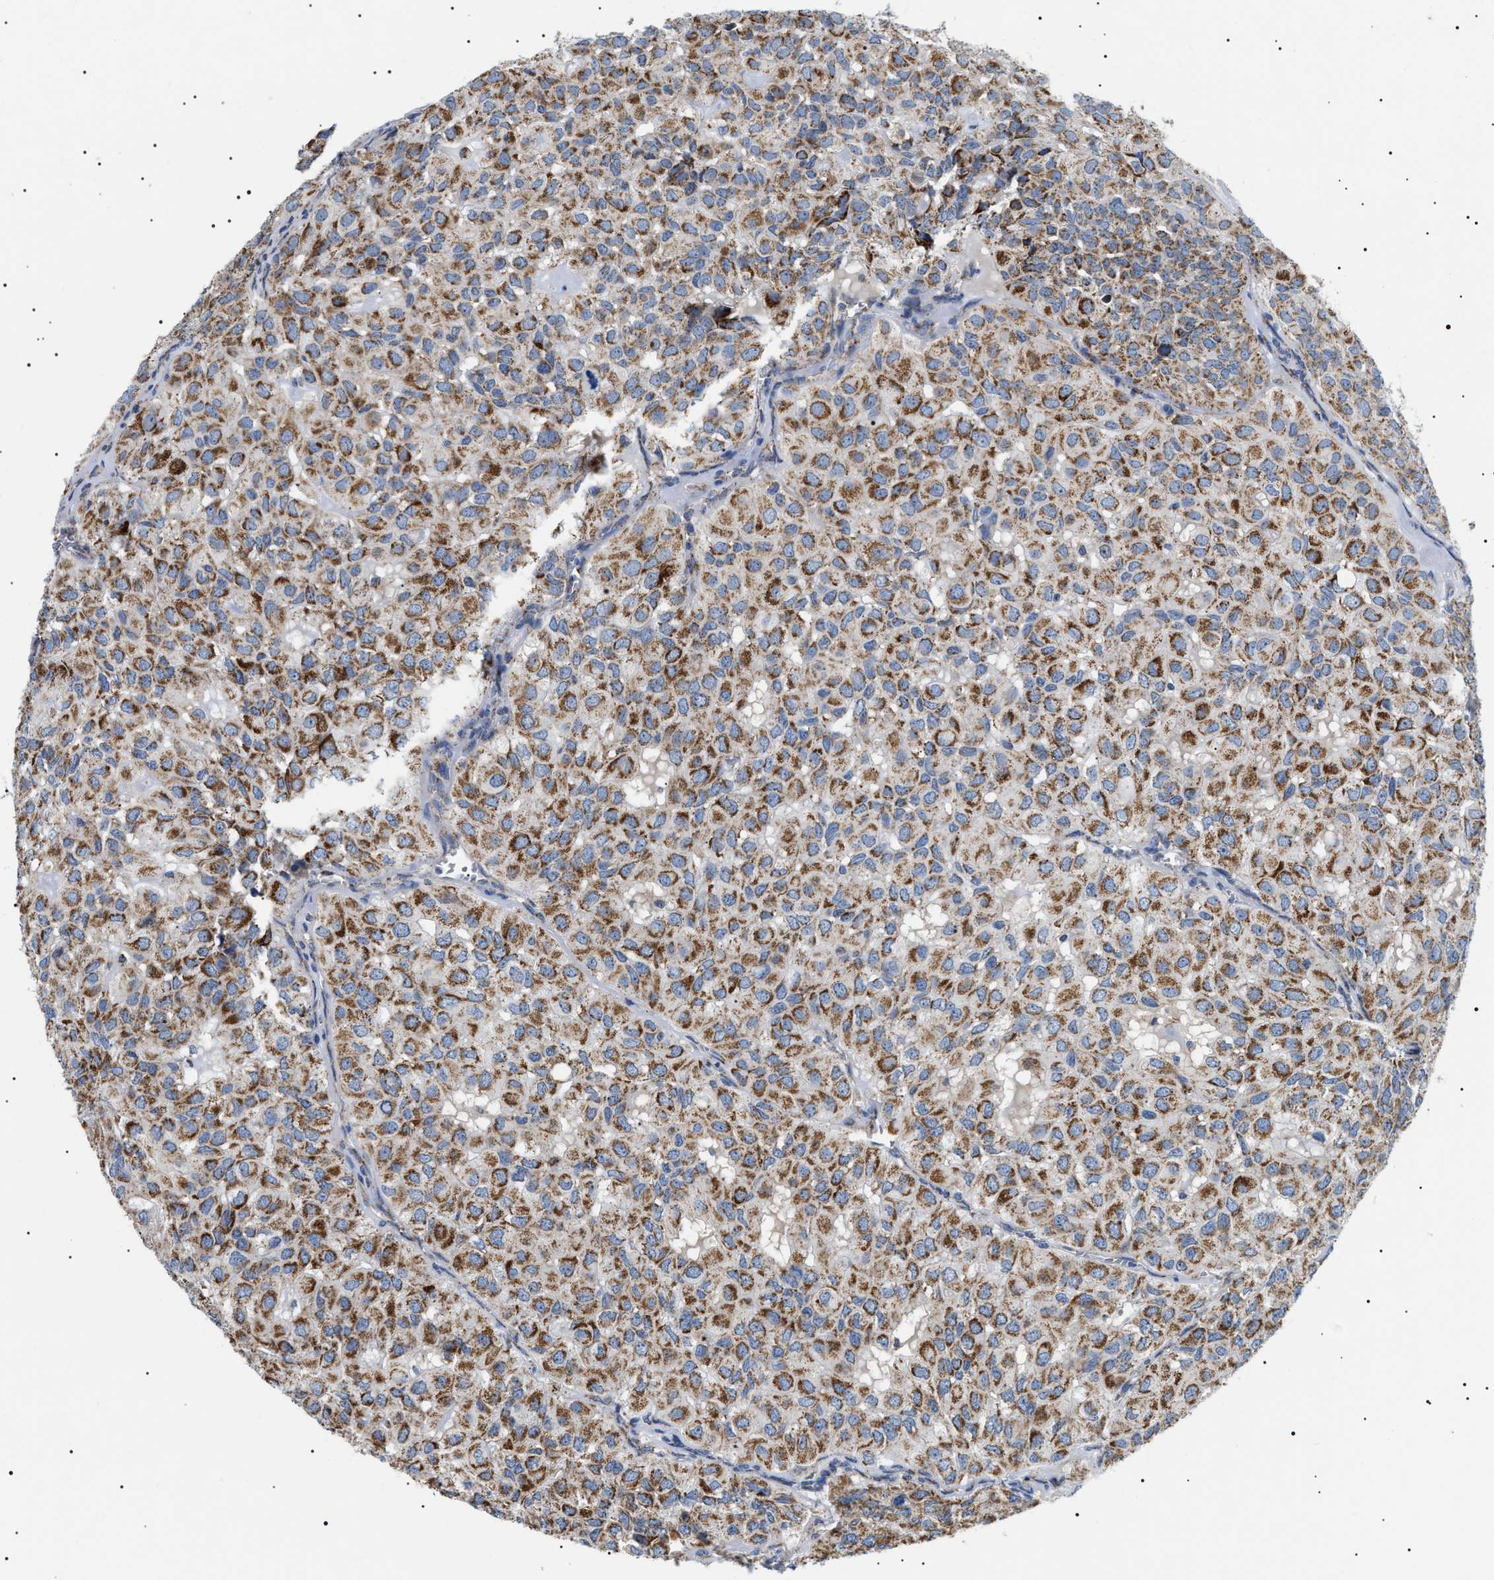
{"staining": {"intensity": "strong", "quantity": ">75%", "location": "cytoplasmic/membranous"}, "tissue": "head and neck cancer", "cell_type": "Tumor cells", "image_type": "cancer", "snomed": [{"axis": "morphology", "description": "Adenocarcinoma, NOS"}, {"axis": "topography", "description": "Salivary gland, NOS"}, {"axis": "topography", "description": "Head-Neck"}], "caption": "Head and neck cancer stained for a protein (brown) displays strong cytoplasmic/membranous positive expression in about >75% of tumor cells.", "gene": "OXSM", "patient": {"sex": "female", "age": 76}}